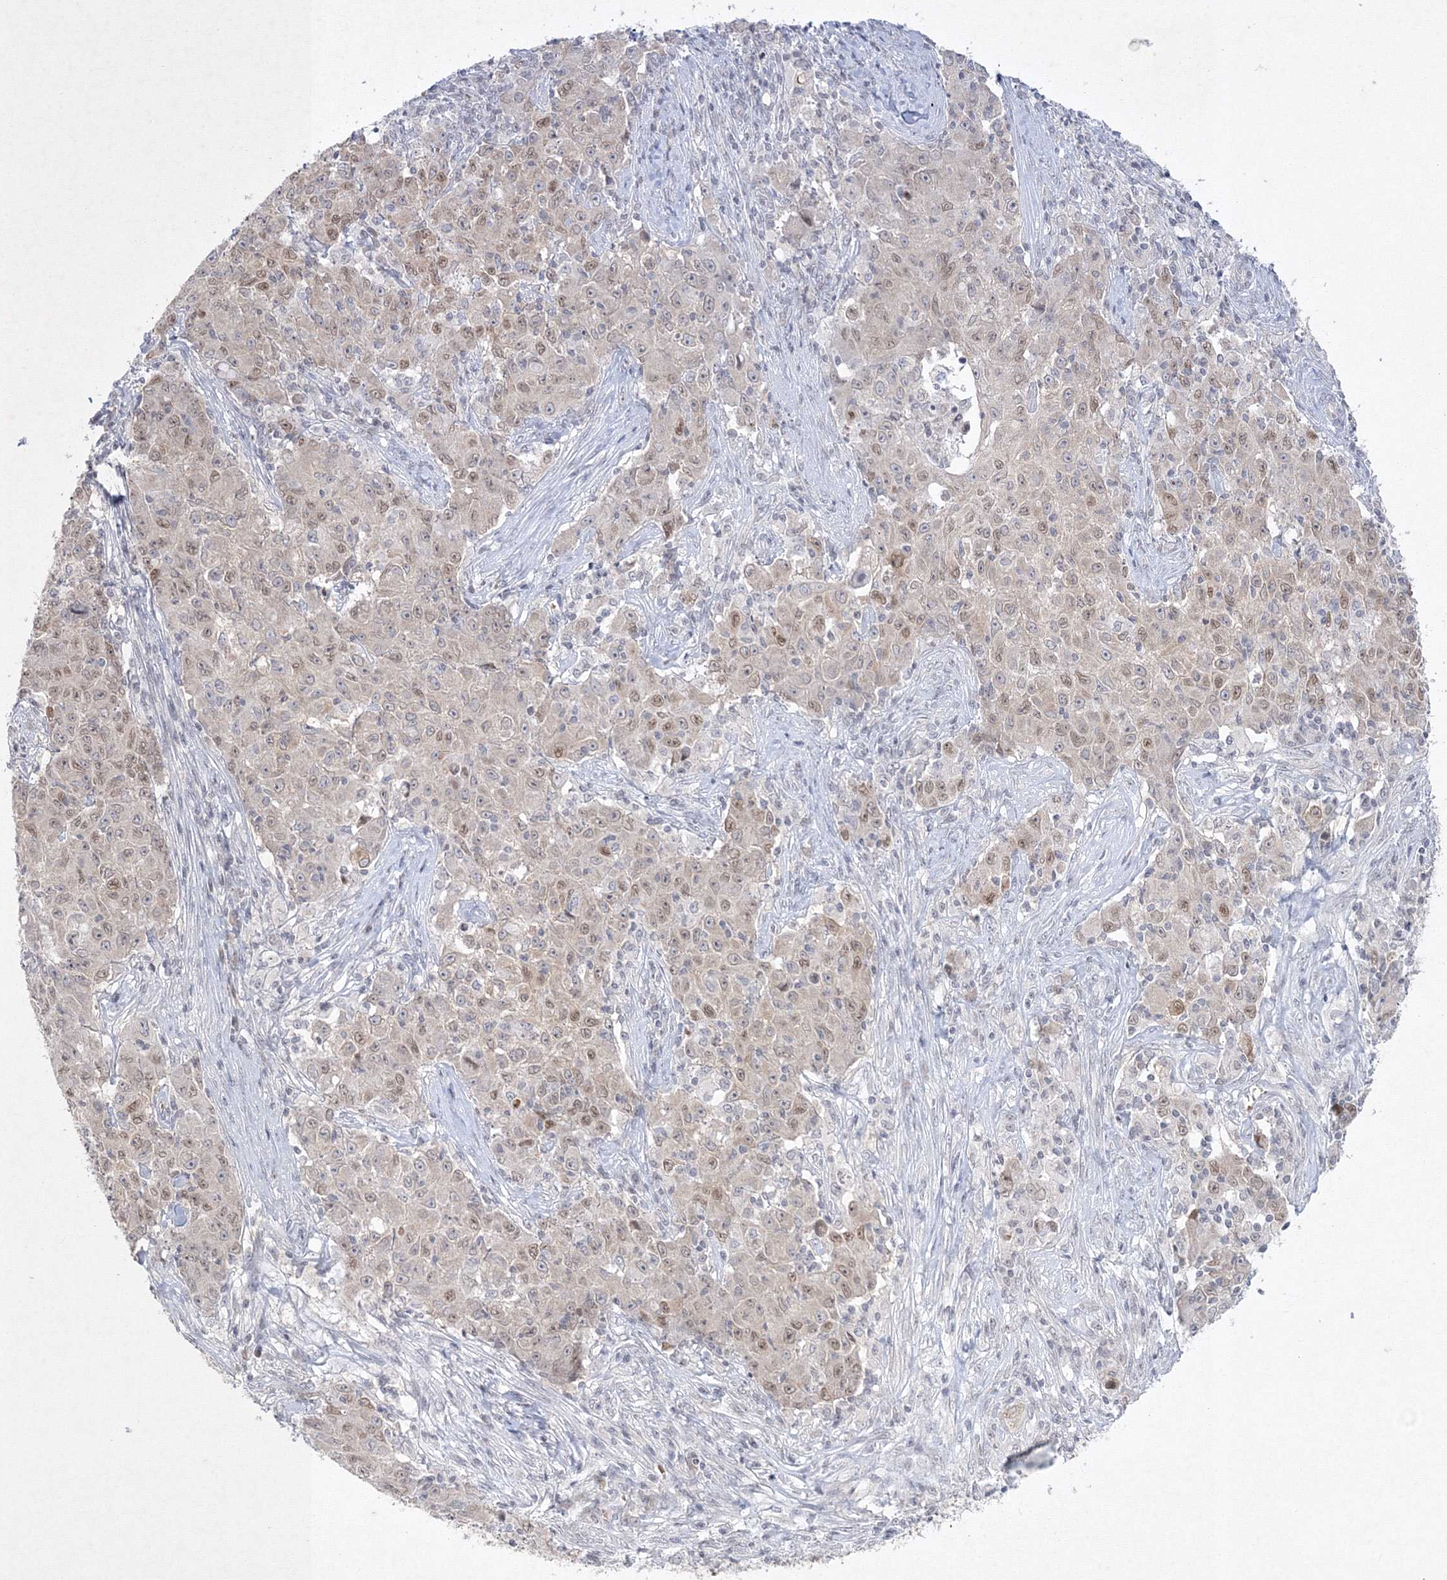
{"staining": {"intensity": "weak", "quantity": "25%-75%", "location": "cytoplasmic/membranous,nuclear"}, "tissue": "ovarian cancer", "cell_type": "Tumor cells", "image_type": "cancer", "snomed": [{"axis": "morphology", "description": "Carcinoma, endometroid"}, {"axis": "topography", "description": "Ovary"}], "caption": "This is an image of immunohistochemistry (IHC) staining of ovarian cancer (endometroid carcinoma), which shows weak staining in the cytoplasmic/membranous and nuclear of tumor cells.", "gene": "NXPE3", "patient": {"sex": "female", "age": 42}}